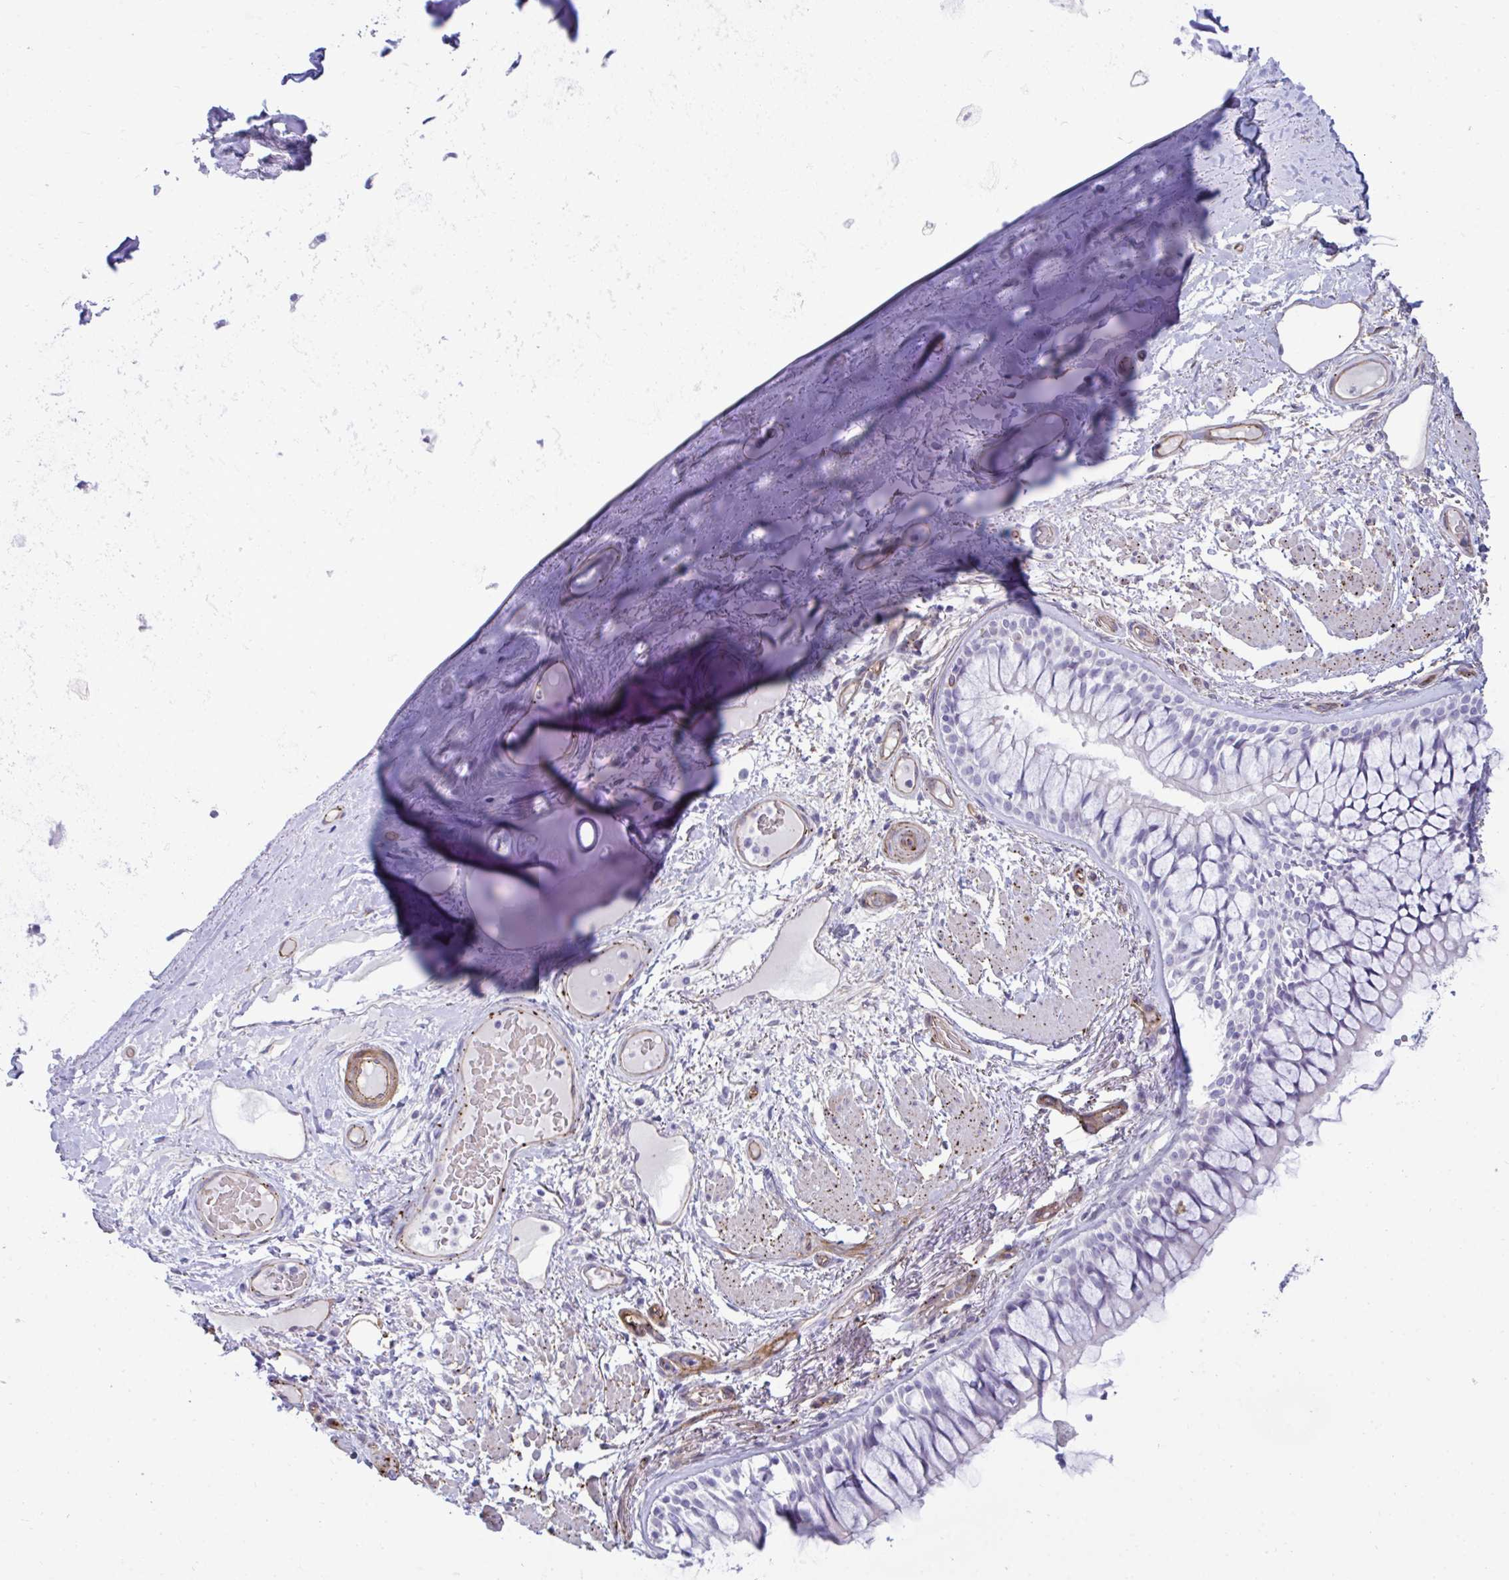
{"staining": {"intensity": "negative", "quantity": "none", "location": "none"}, "tissue": "adipose tissue", "cell_type": "Adipocytes", "image_type": "normal", "snomed": [{"axis": "morphology", "description": "Normal tissue, NOS"}, {"axis": "topography", "description": "Cartilage tissue"}, {"axis": "topography", "description": "Bronchus"}], "caption": "Immunohistochemistry (IHC) photomicrograph of normal human adipose tissue stained for a protein (brown), which exhibits no staining in adipocytes.", "gene": "UBL3", "patient": {"sex": "male", "age": 64}}